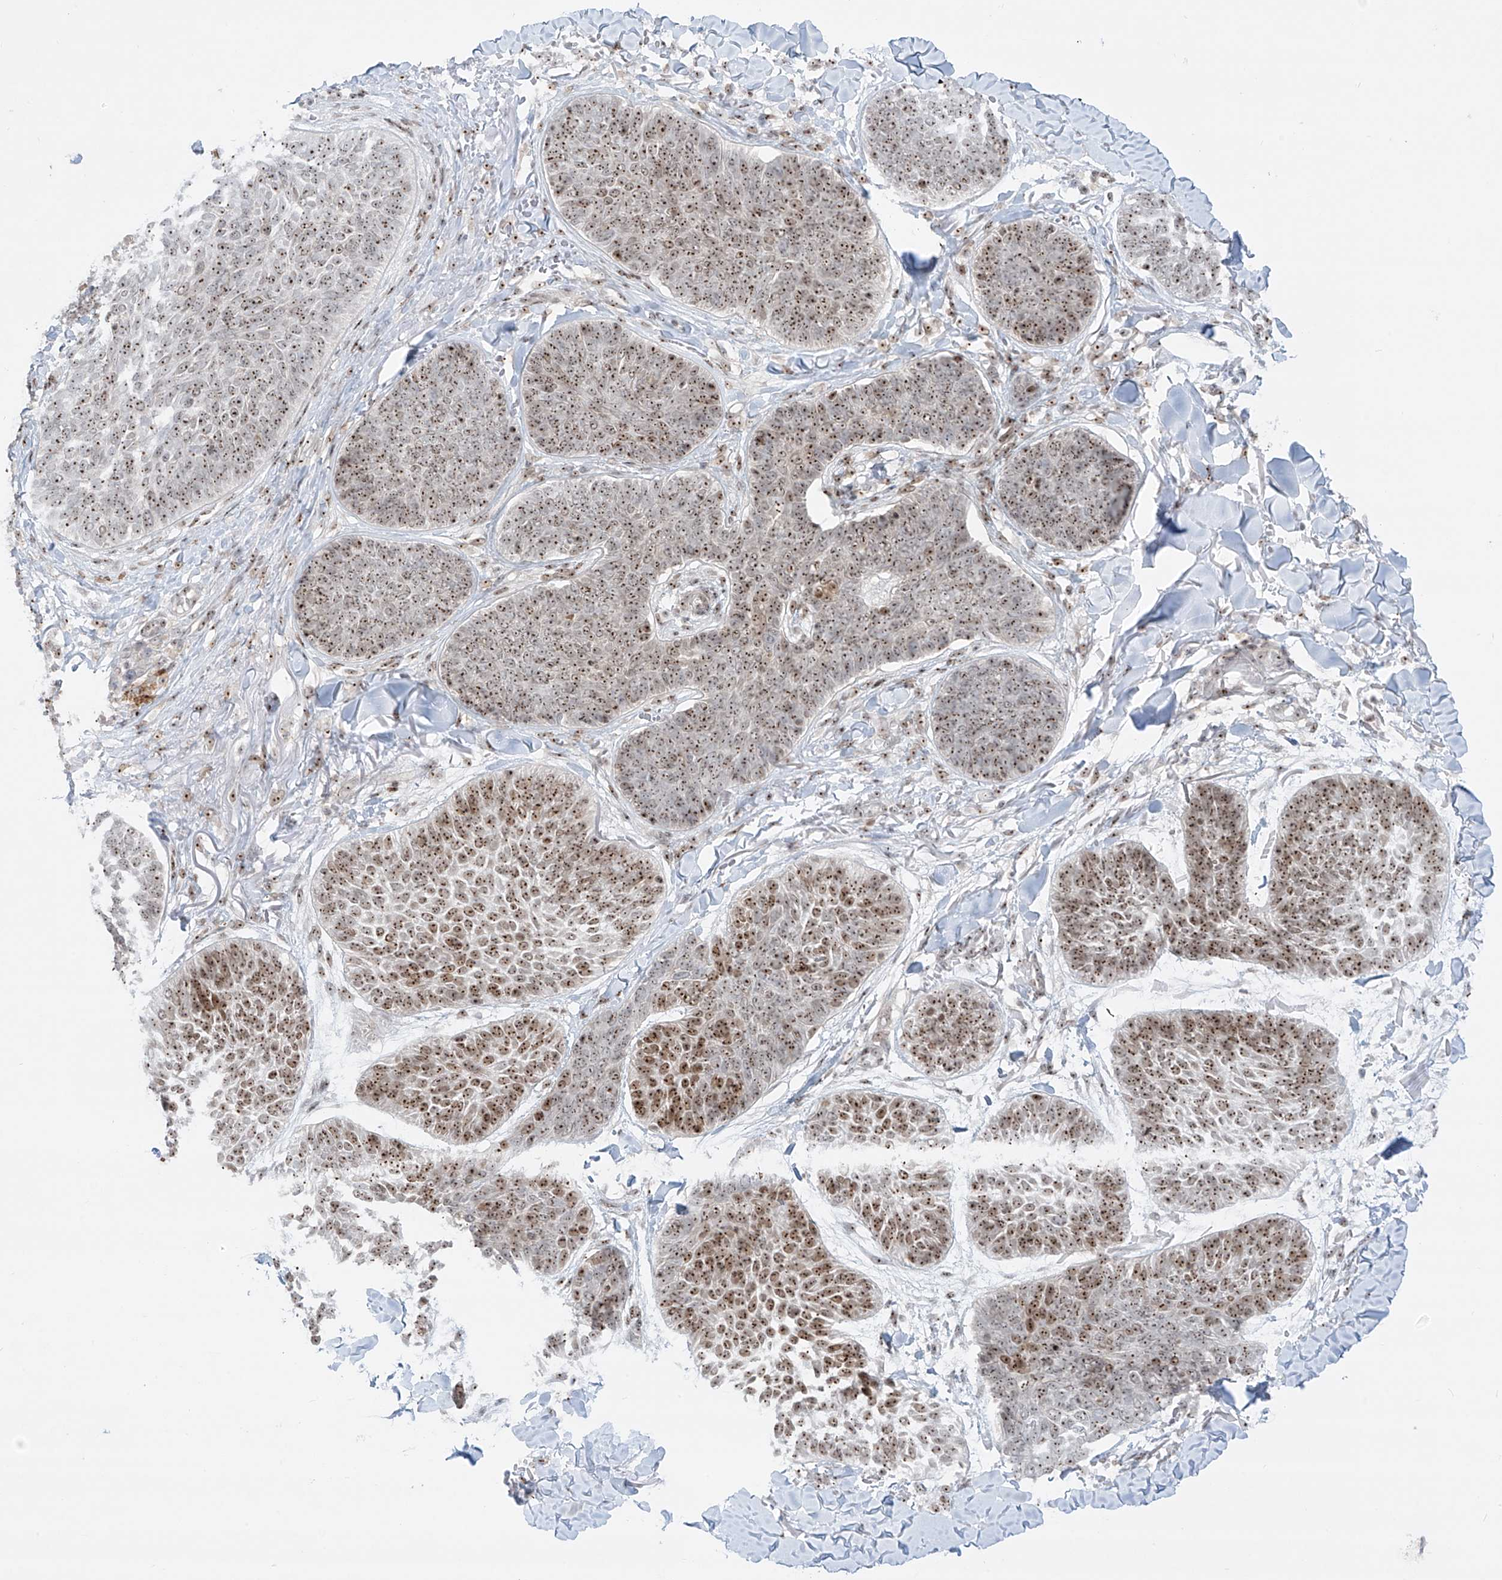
{"staining": {"intensity": "moderate", "quantity": ">75%", "location": "nuclear"}, "tissue": "skin cancer", "cell_type": "Tumor cells", "image_type": "cancer", "snomed": [{"axis": "morphology", "description": "Basal cell carcinoma"}, {"axis": "topography", "description": "Skin"}], "caption": "Brown immunohistochemical staining in skin basal cell carcinoma displays moderate nuclear positivity in about >75% of tumor cells. The staining was performed using DAB, with brown indicating positive protein expression. Nuclei are stained blue with hematoxylin.", "gene": "ZNF512", "patient": {"sex": "male", "age": 85}}